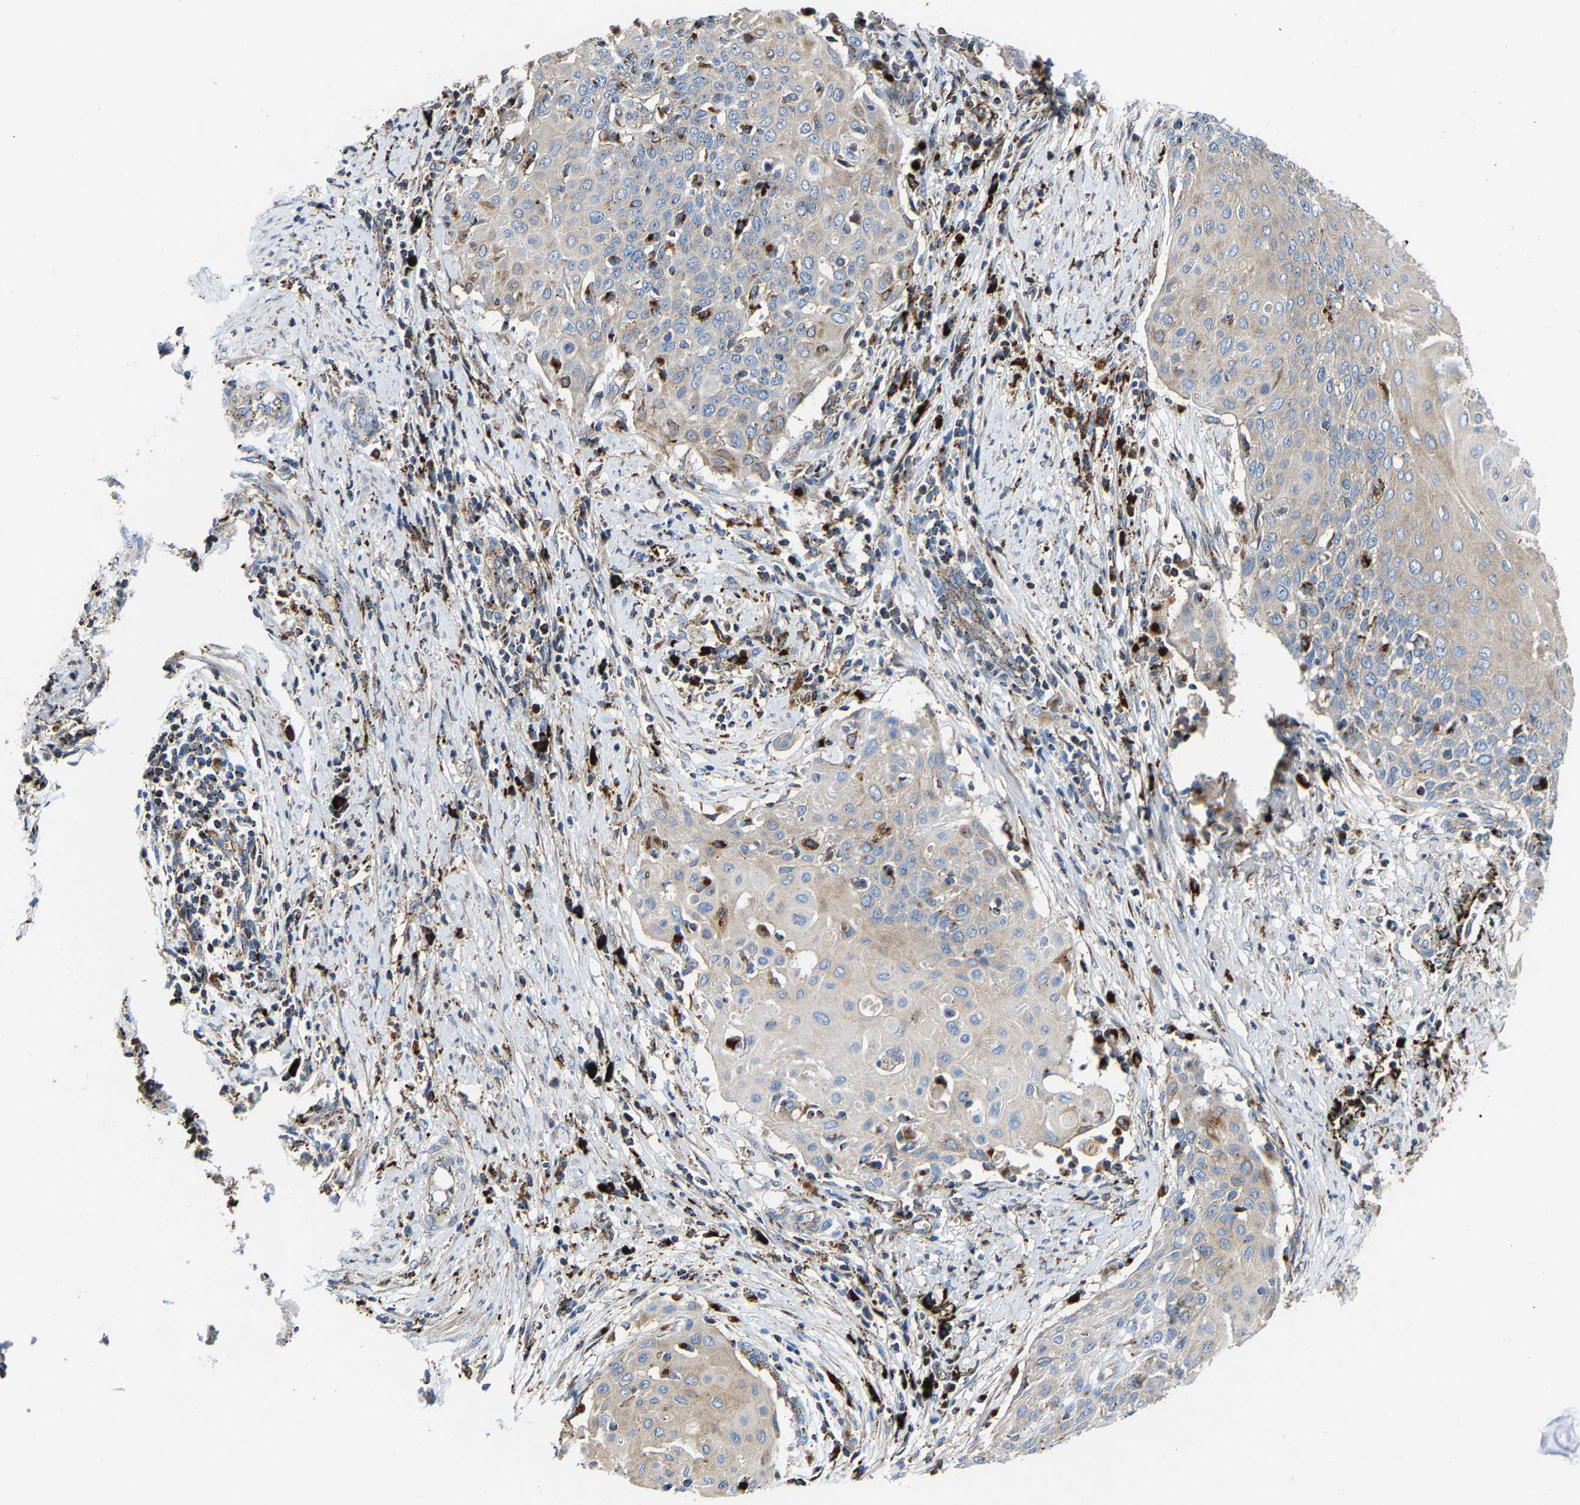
{"staining": {"intensity": "weak", "quantity": "<25%", "location": "cytoplasmic/membranous"}, "tissue": "cervical cancer", "cell_type": "Tumor cells", "image_type": "cancer", "snomed": [{"axis": "morphology", "description": "Squamous cell carcinoma, NOS"}, {"axis": "topography", "description": "Cervix"}], "caption": "A high-resolution micrograph shows IHC staining of cervical cancer, which displays no significant positivity in tumor cells.", "gene": "DPP7", "patient": {"sex": "female", "age": 39}}